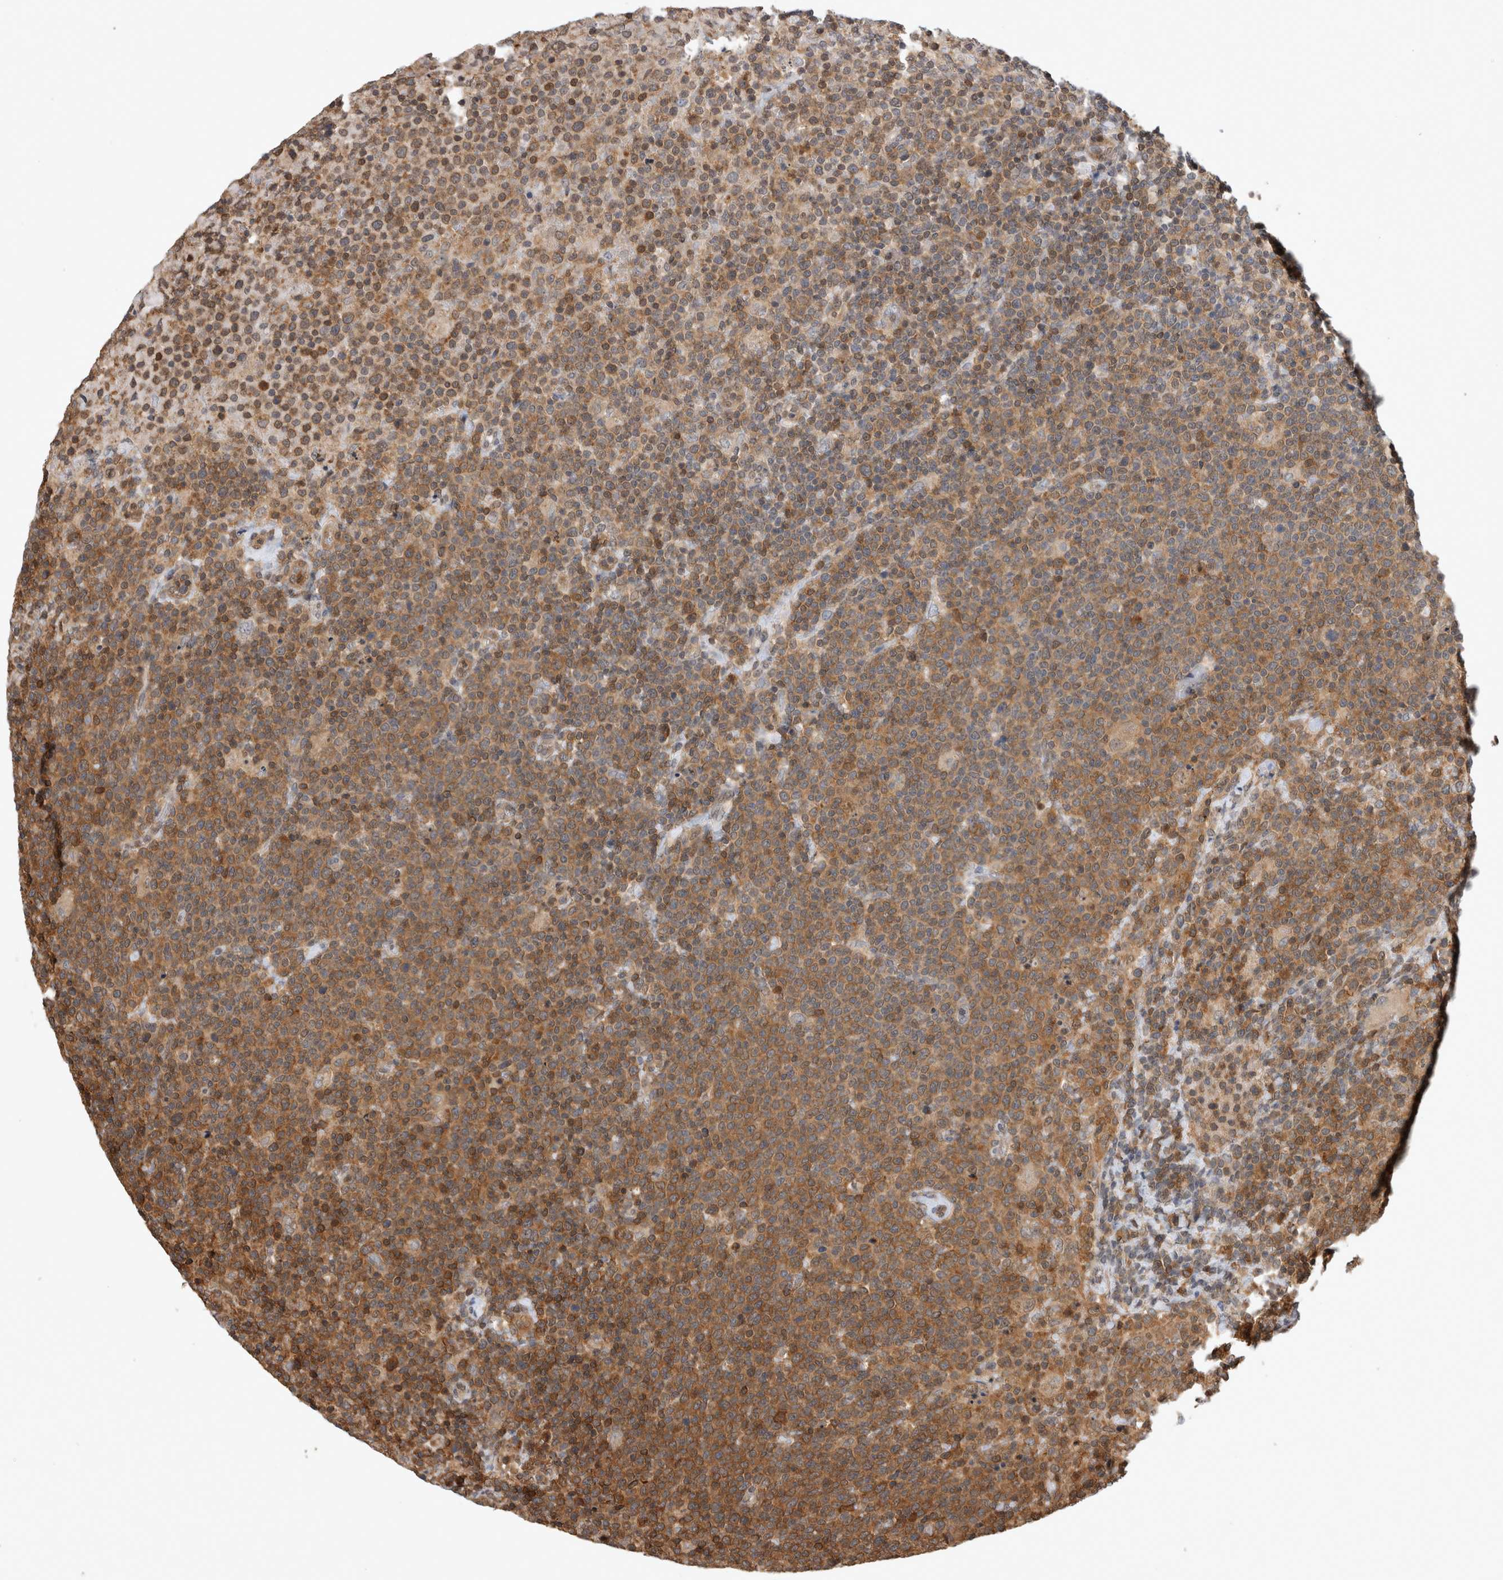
{"staining": {"intensity": "moderate", "quantity": ">75%", "location": "cytoplasmic/membranous"}, "tissue": "lymphoma", "cell_type": "Tumor cells", "image_type": "cancer", "snomed": [{"axis": "morphology", "description": "Malignant lymphoma, non-Hodgkin's type, High grade"}, {"axis": "topography", "description": "Lymph node"}], "caption": "Tumor cells display medium levels of moderate cytoplasmic/membranous staining in about >75% of cells in malignant lymphoma, non-Hodgkin's type (high-grade).", "gene": "ASTN2", "patient": {"sex": "male", "age": 61}}